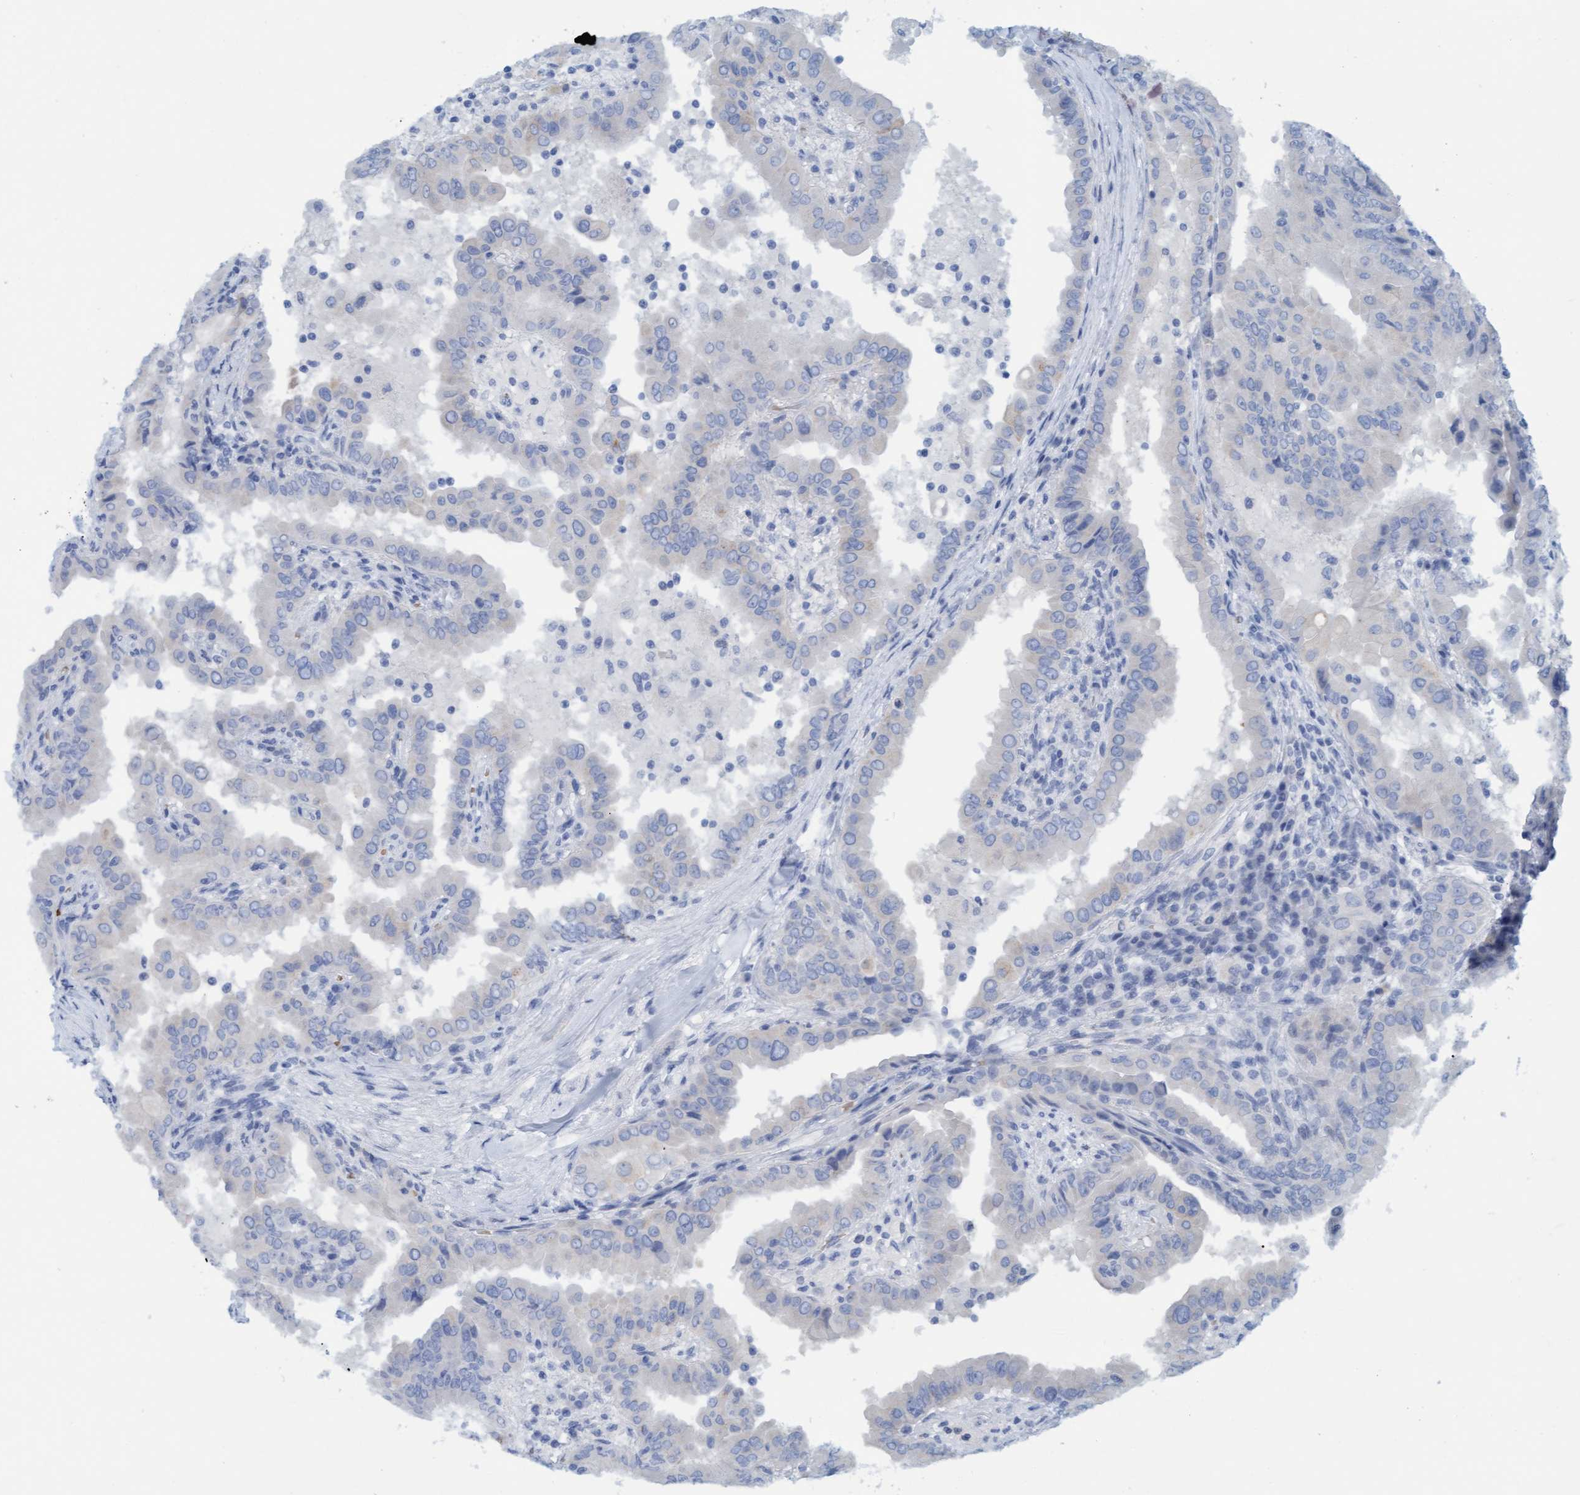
{"staining": {"intensity": "negative", "quantity": "none", "location": "none"}, "tissue": "thyroid cancer", "cell_type": "Tumor cells", "image_type": "cancer", "snomed": [{"axis": "morphology", "description": "Papillary adenocarcinoma, NOS"}, {"axis": "topography", "description": "Thyroid gland"}], "caption": "An immunohistochemistry micrograph of thyroid cancer is shown. There is no staining in tumor cells of thyroid cancer.", "gene": "P2RX5", "patient": {"sex": "male", "age": 33}}